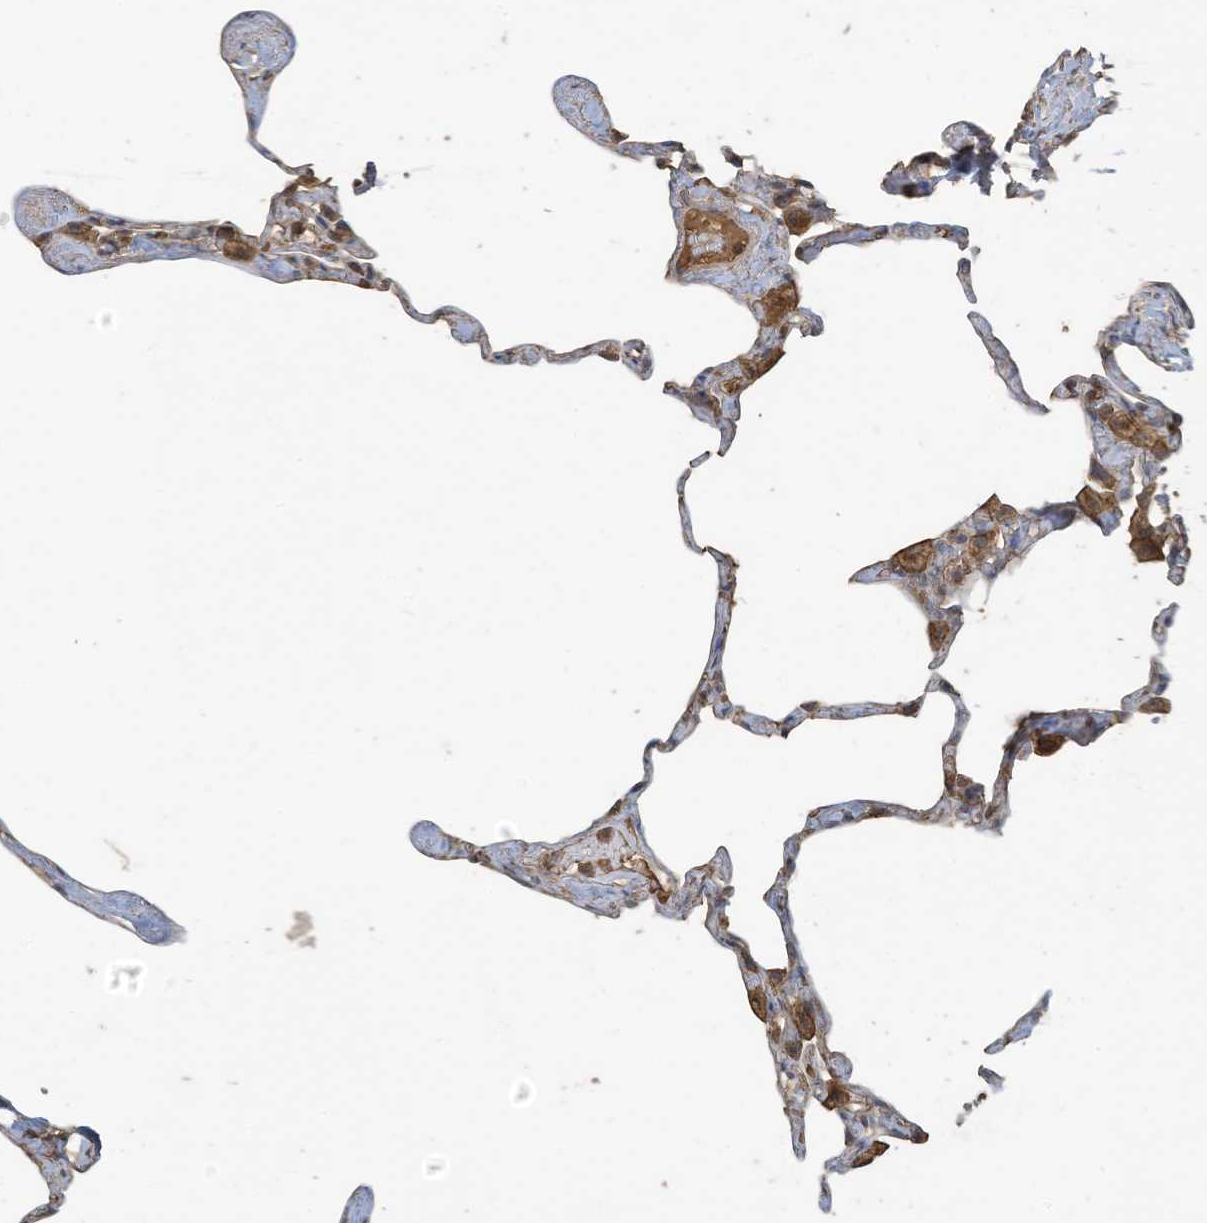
{"staining": {"intensity": "weak", "quantity": ">75%", "location": "cytoplasmic/membranous"}, "tissue": "lung", "cell_type": "Alveolar cells", "image_type": "normal", "snomed": [{"axis": "morphology", "description": "Normal tissue, NOS"}, {"axis": "topography", "description": "Lung"}], "caption": "Protein expression analysis of unremarkable human lung reveals weak cytoplasmic/membranous expression in approximately >75% of alveolar cells. (brown staining indicates protein expression, while blue staining denotes nuclei).", "gene": "COX10", "patient": {"sex": "male", "age": 65}}